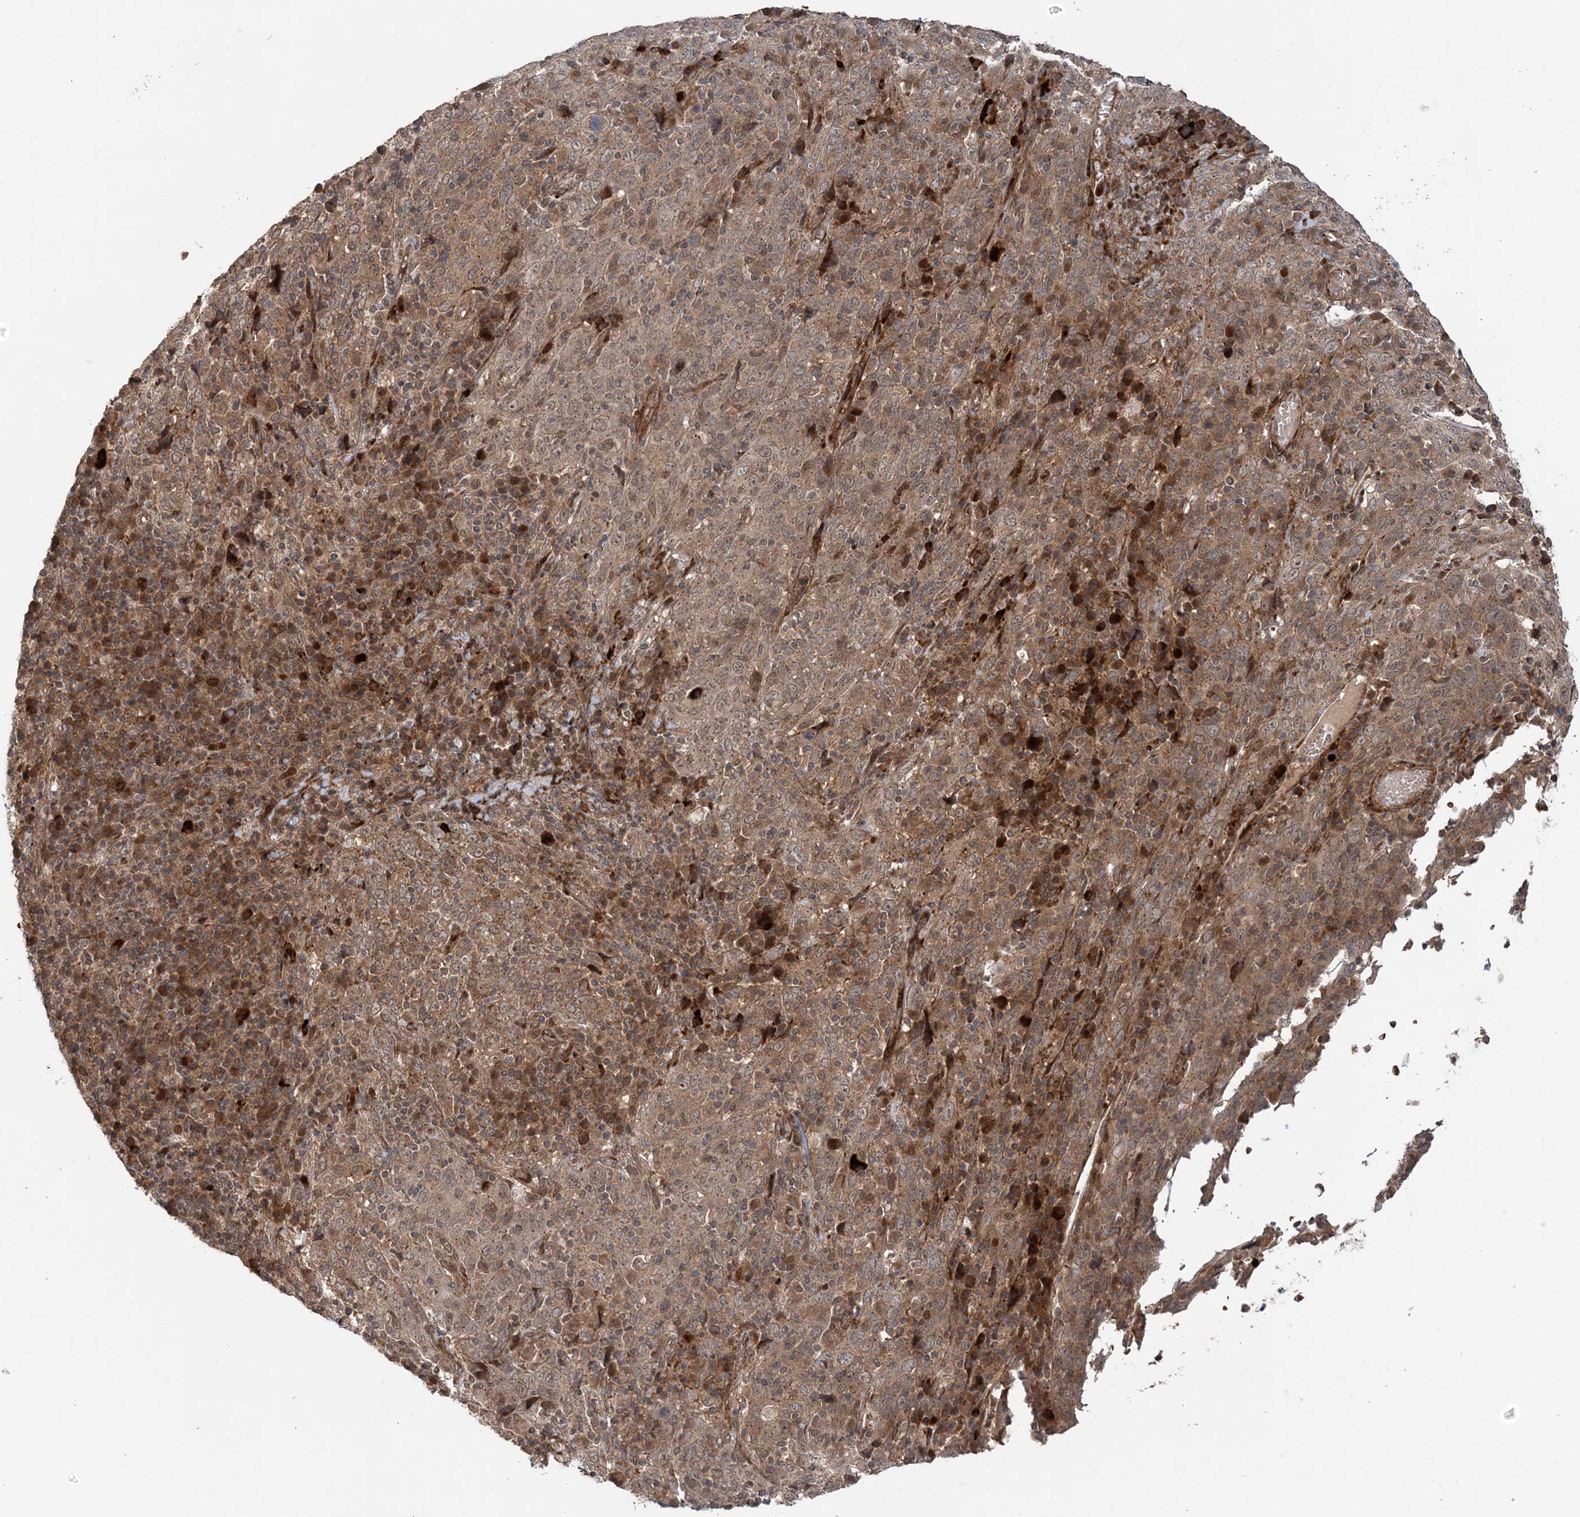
{"staining": {"intensity": "moderate", "quantity": ">75%", "location": "cytoplasmic/membranous"}, "tissue": "cervical cancer", "cell_type": "Tumor cells", "image_type": "cancer", "snomed": [{"axis": "morphology", "description": "Squamous cell carcinoma, NOS"}, {"axis": "topography", "description": "Cervix"}], "caption": "The photomicrograph reveals a brown stain indicating the presence of a protein in the cytoplasmic/membranous of tumor cells in cervical cancer.", "gene": "UBTD2", "patient": {"sex": "female", "age": 46}}